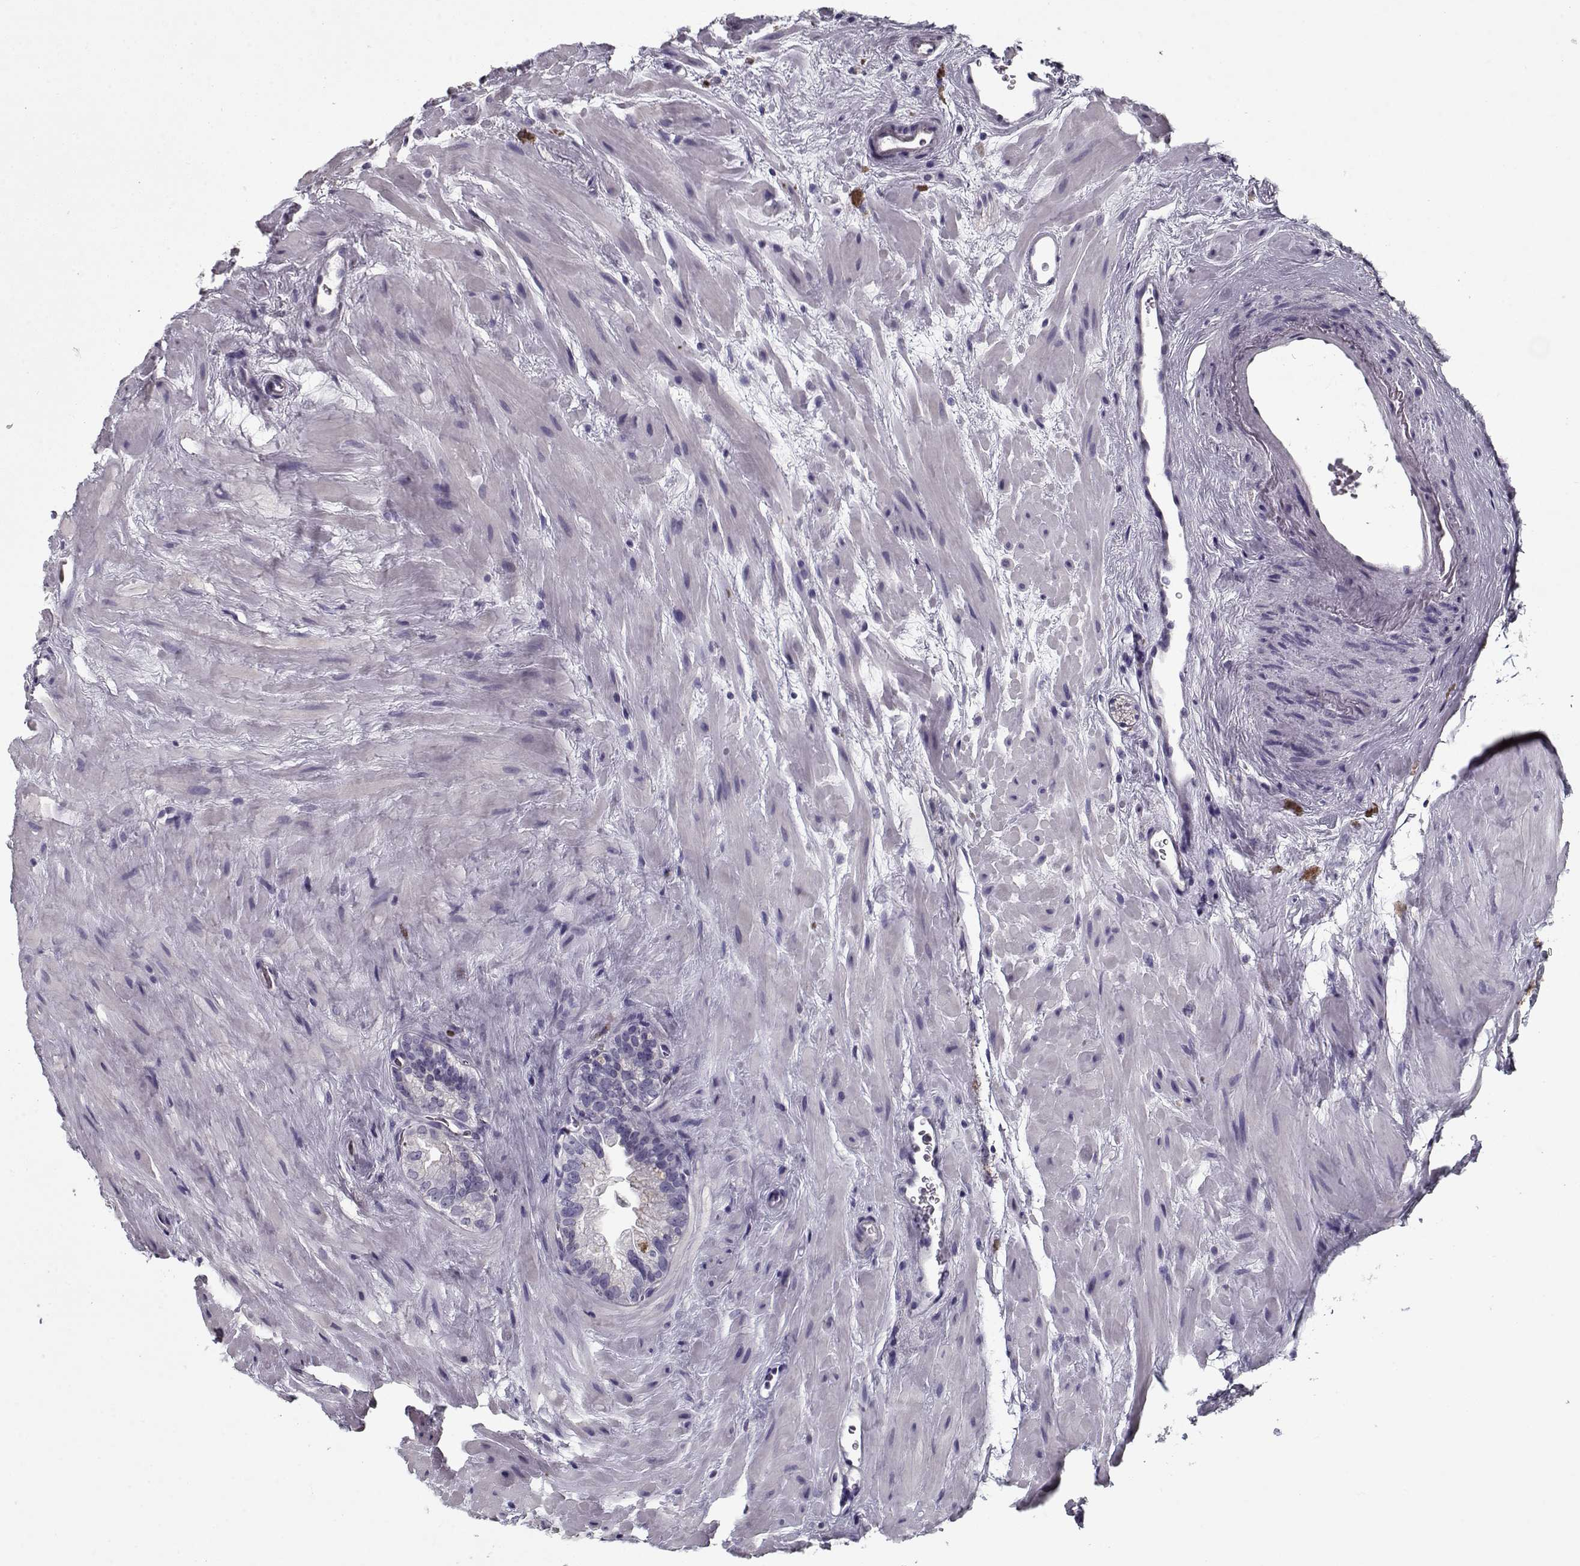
{"staining": {"intensity": "negative", "quantity": "none", "location": "none"}, "tissue": "seminal vesicle", "cell_type": "Glandular cells", "image_type": "normal", "snomed": [{"axis": "morphology", "description": "Normal tissue, NOS"}, {"axis": "topography", "description": "Seminal veicle"}], "caption": "Immunohistochemistry image of normal seminal vesicle stained for a protein (brown), which demonstrates no positivity in glandular cells. (DAB immunohistochemistry (IHC), high magnification).", "gene": "CCDC136", "patient": {"sex": "male", "age": 71}}